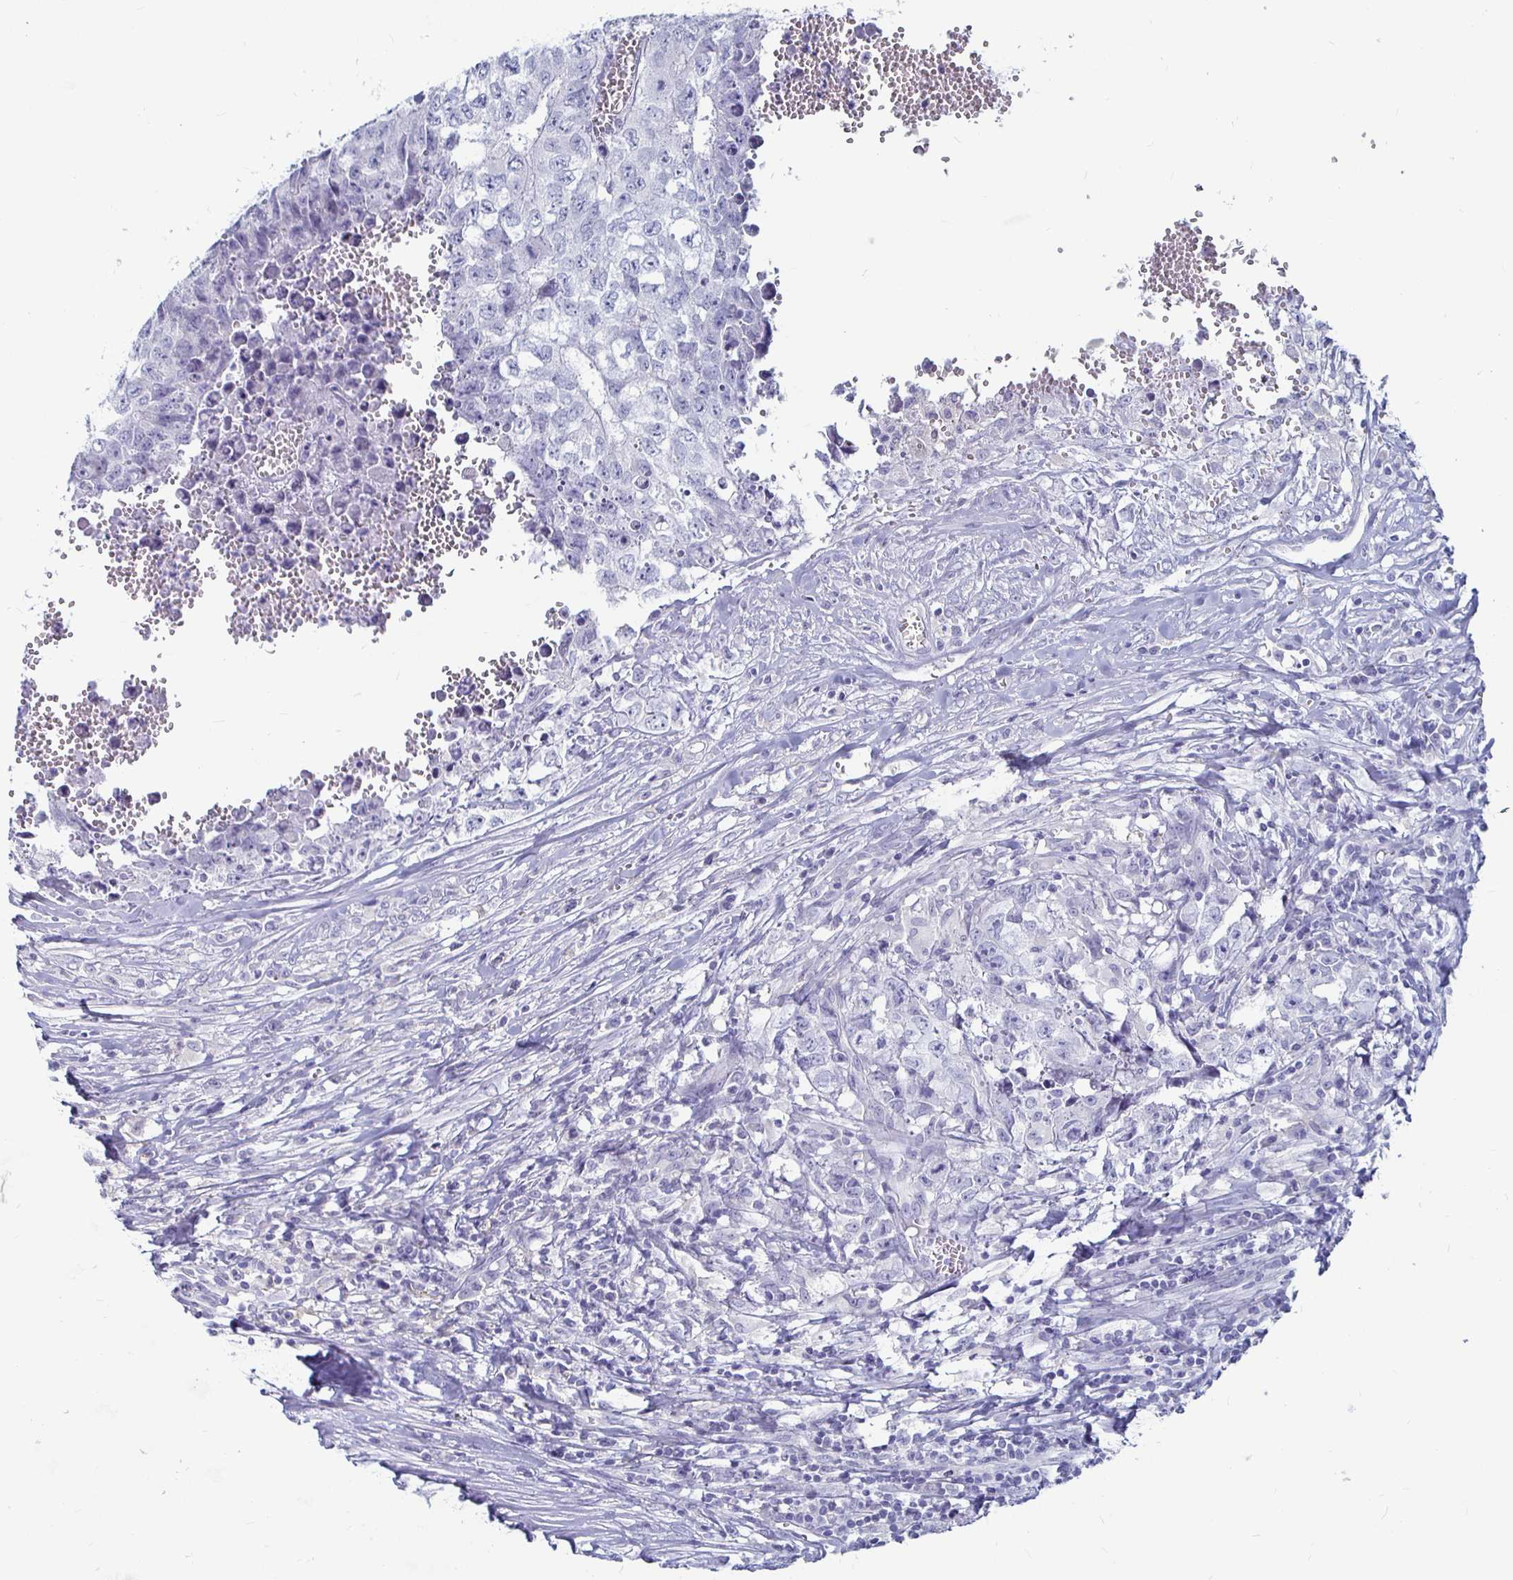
{"staining": {"intensity": "negative", "quantity": "none", "location": "none"}, "tissue": "testis cancer", "cell_type": "Tumor cells", "image_type": "cancer", "snomed": [{"axis": "morphology", "description": "Carcinoma, Embryonal, NOS"}, {"axis": "morphology", "description": "Teratoma, malignant, NOS"}, {"axis": "topography", "description": "Testis"}], "caption": "Image shows no protein positivity in tumor cells of testis cancer tissue. (Stains: DAB (3,3'-diaminobenzidine) immunohistochemistry with hematoxylin counter stain, Microscopy: brightfield microscopy at high magnification).", "gene": "CA9", "patient": {"sex": "male", "age": 24}}